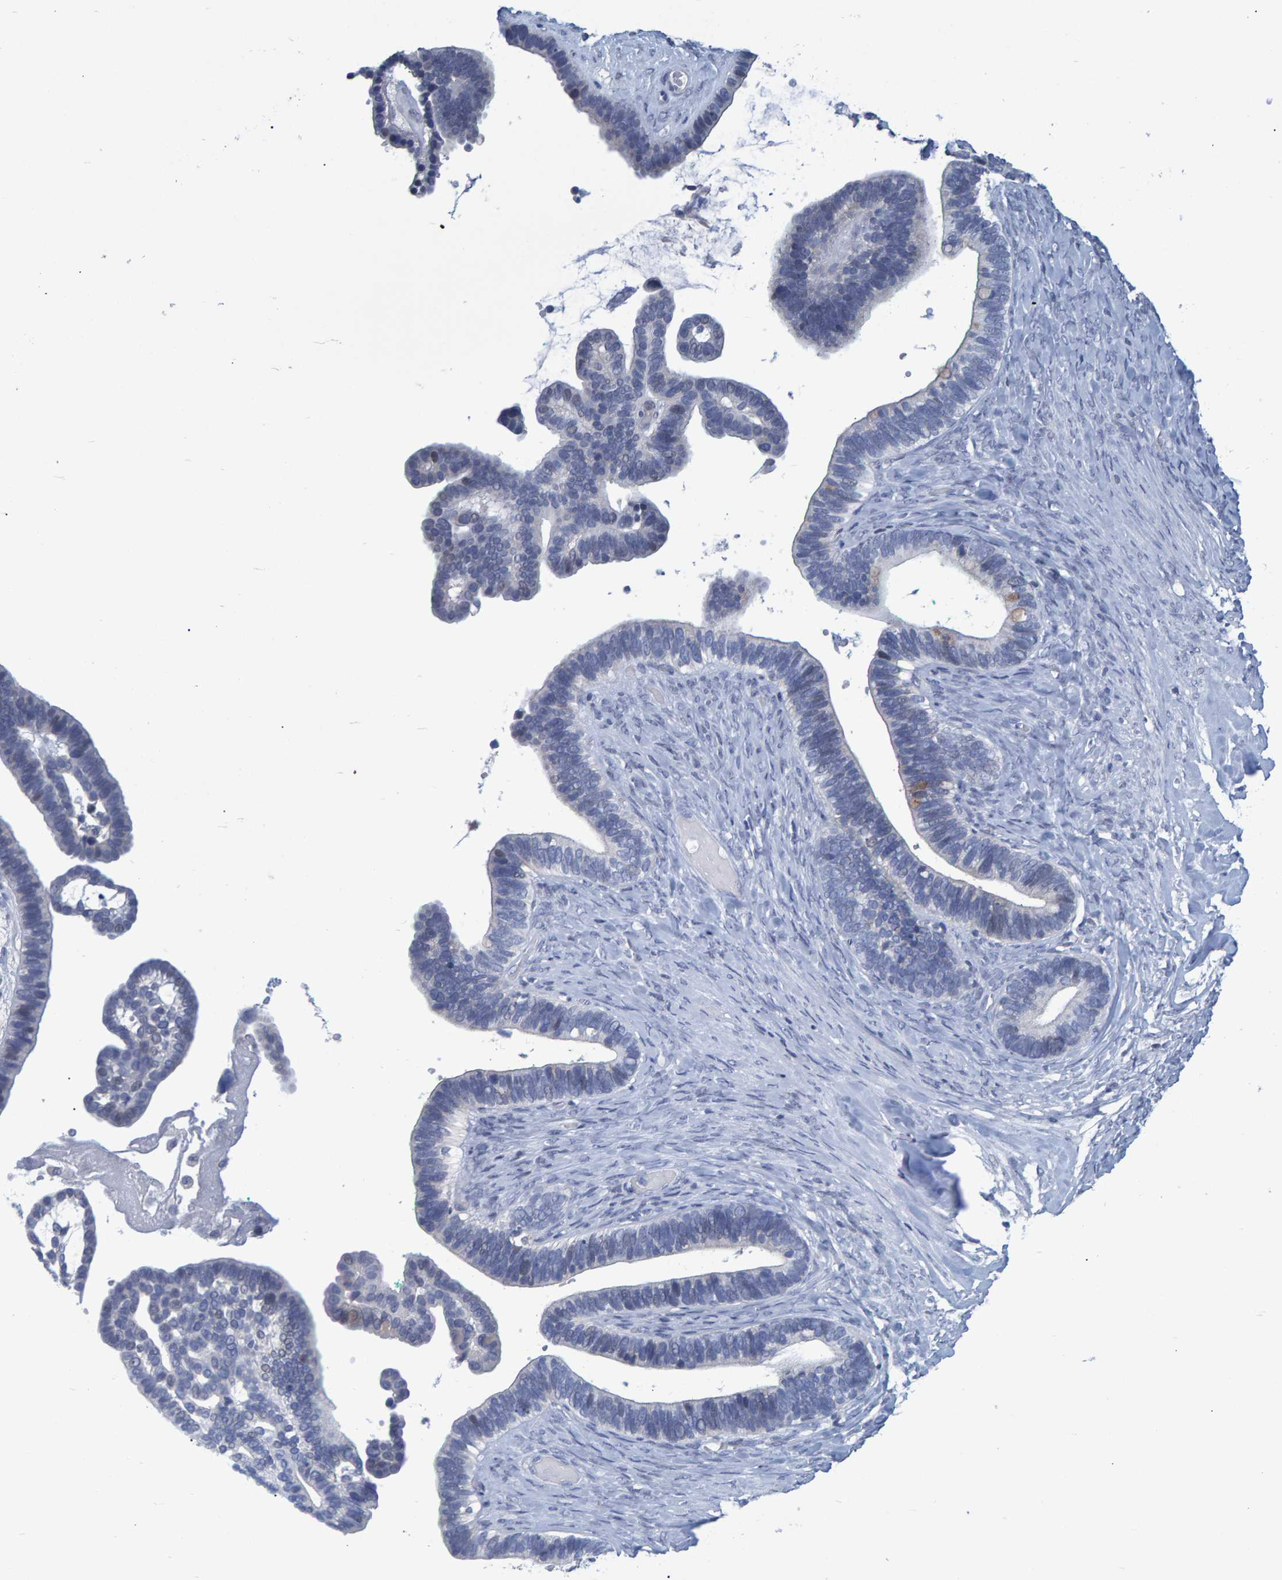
{"staining": {"intensity": "negative", "quantity": "none", "location": "none"}, "tissue": "ovarian cancer", "cell_type": "Tumor cells", "image_type": "cancer", "snomed": [{"axis": "morphology", "description": "Cystadenocarcinoma, serous, NOS"}, {"axis": "topography", "description": "Ovary"}], "caption": "The micrograph demonstrates no significant staining in tumor cells of ovarian serous cystadenocarcinoma.", "gene": "PROCA1", "patient": {"sex": "female", "age": 56}}